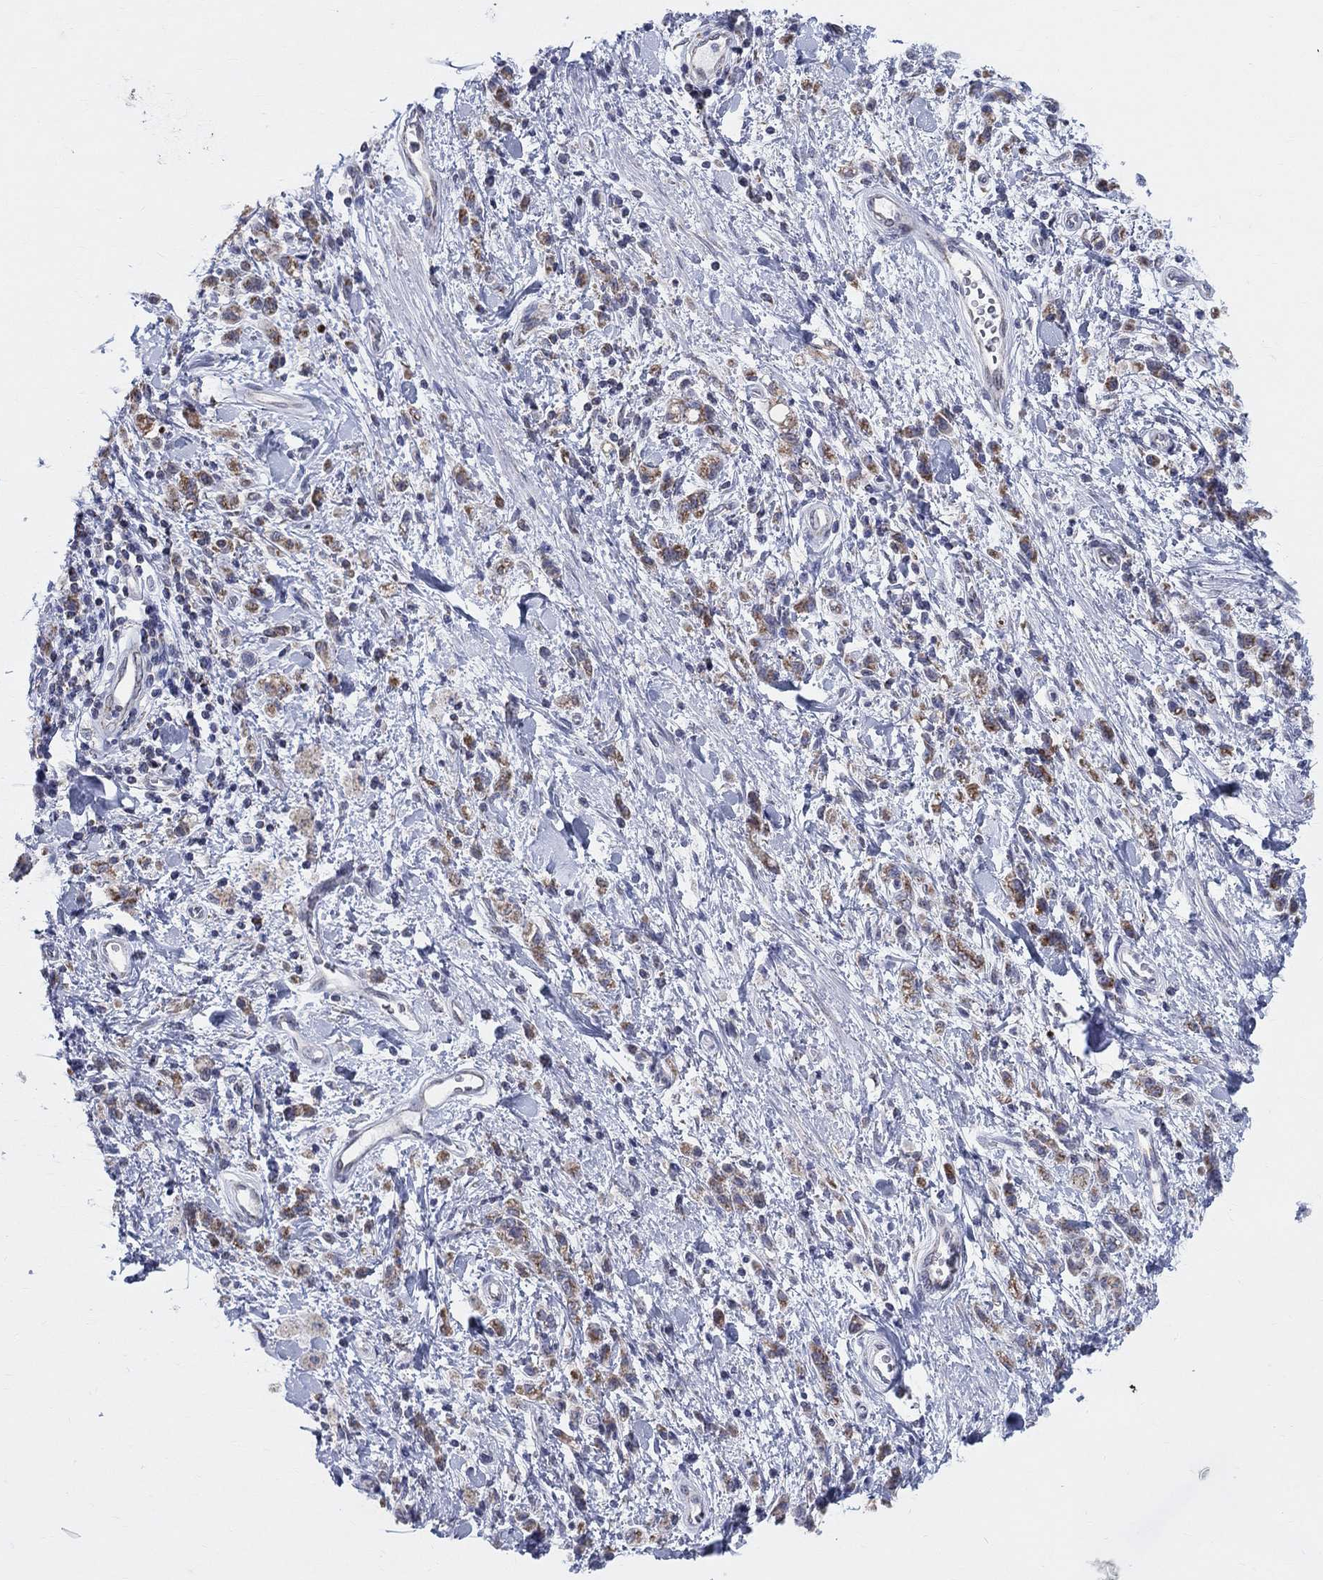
{"staining": {"intensity": "moderate", "quantity": "25%-75%", "location": "cytoplasmic/membranous"}, "tissue": "stomach cancer", "cell_type": "Tumor cells", "image_type": "cancer", "snomed": [{"axis": "morphology", "description": "Adenocarcinoma, NOS"}, {"axis": "topography", "description": "Stomach"}], "caption": "Brown immunohistochemical staining in stomach cancer exhibits moderate cytoplasmic/membranous positivity in approximately 25%-75% of tumor cells.", "gene": "KISS1R", "patient": {"sex": "male", "age": 77}}